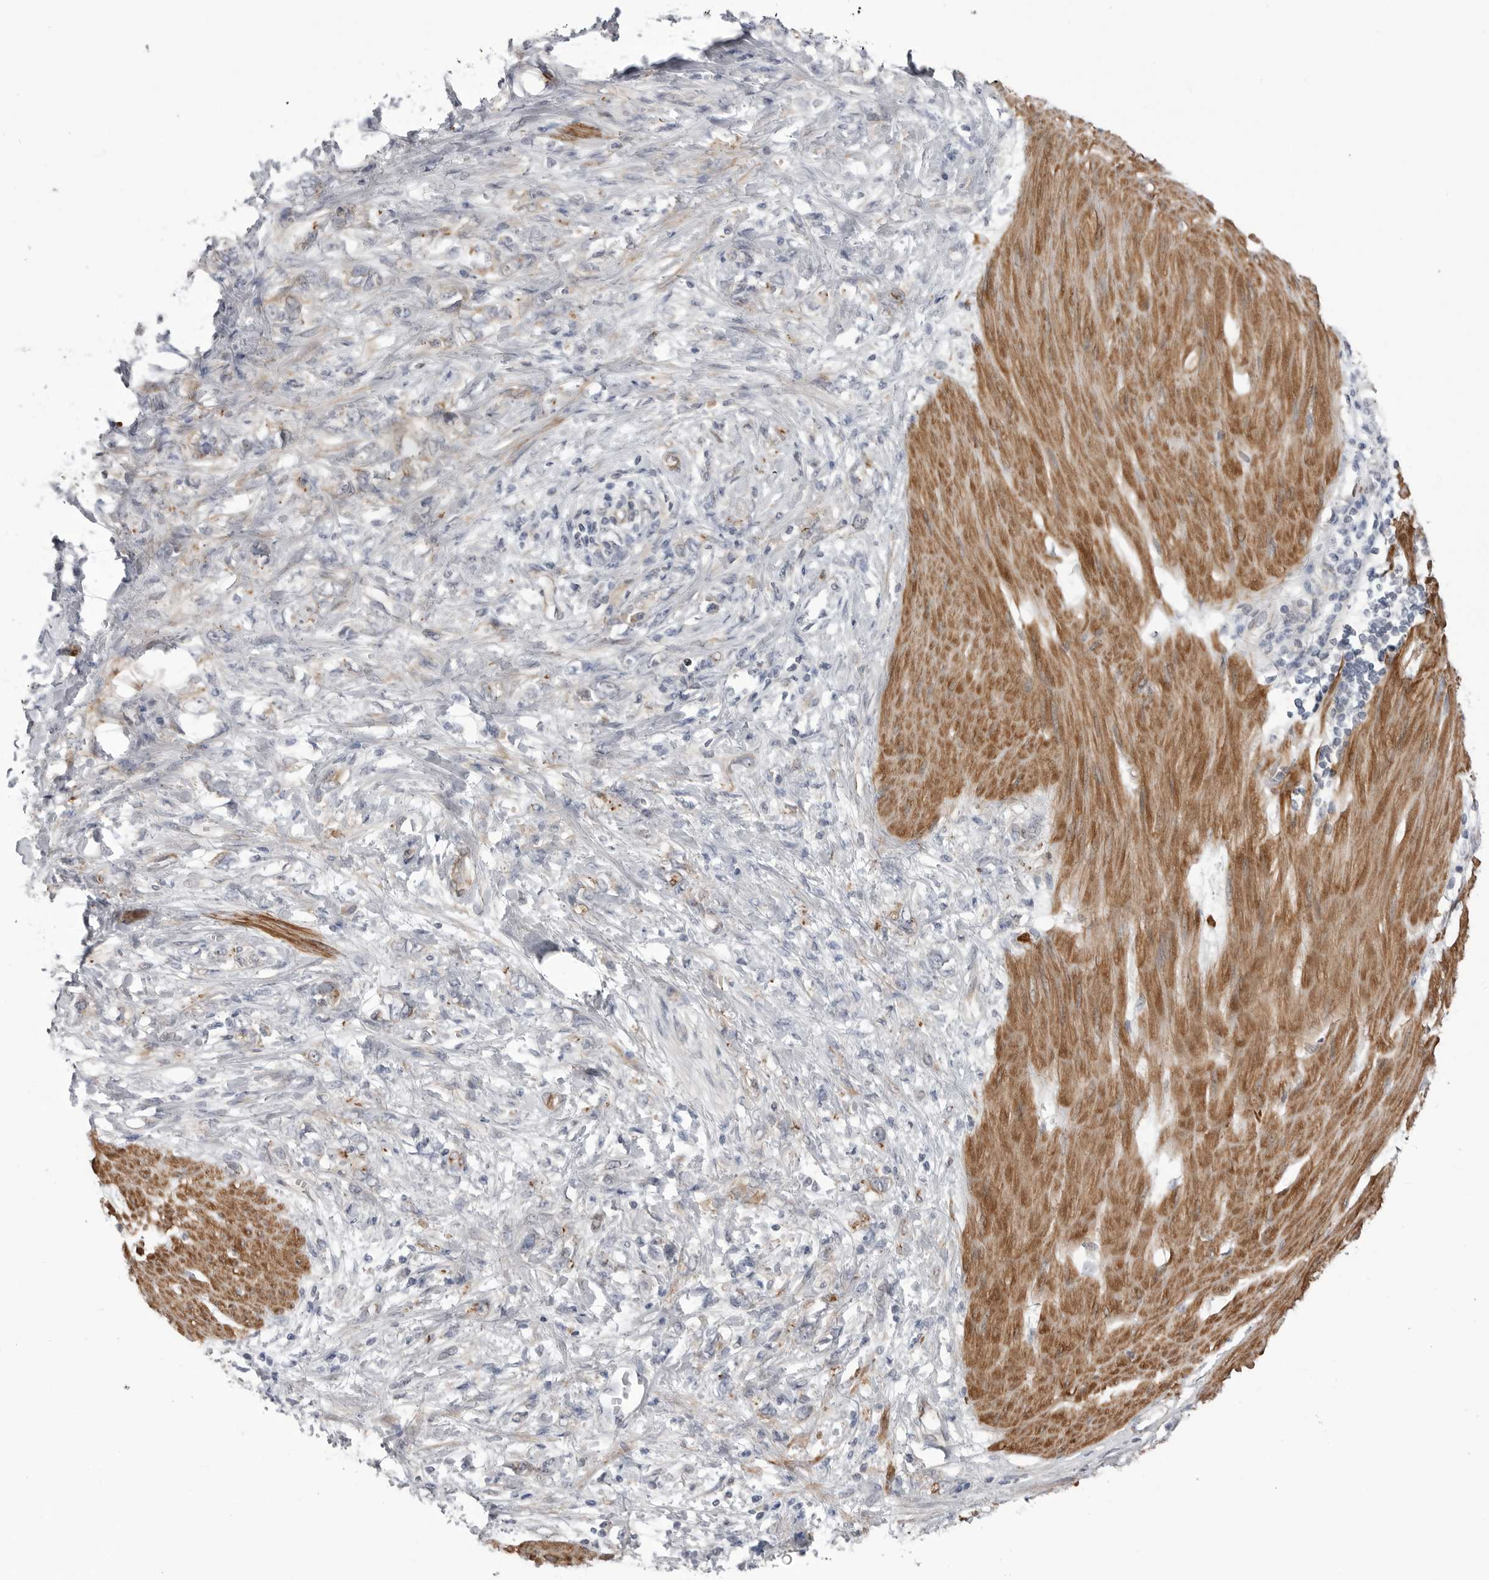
{"staining": {"intensity": "negative", "quantity": "none", "location": "none"}, "tissue": "stomach cancer", "cell_type": "Tumor cells", "image_type": "cancer", "snomed": [{"axis": "morphology", "description": "Adenocarcinoma, NOS"}, {"axis": "topography", "description": "Stomach"}], "caption": "Stomach cancer (adenocarcinoma) stained for a protein using immunohistochemistry (IHC) demonstrates no staining tumor cells.", "gene": "SCP2", "patient": {"sex": "female", "age": 76}}